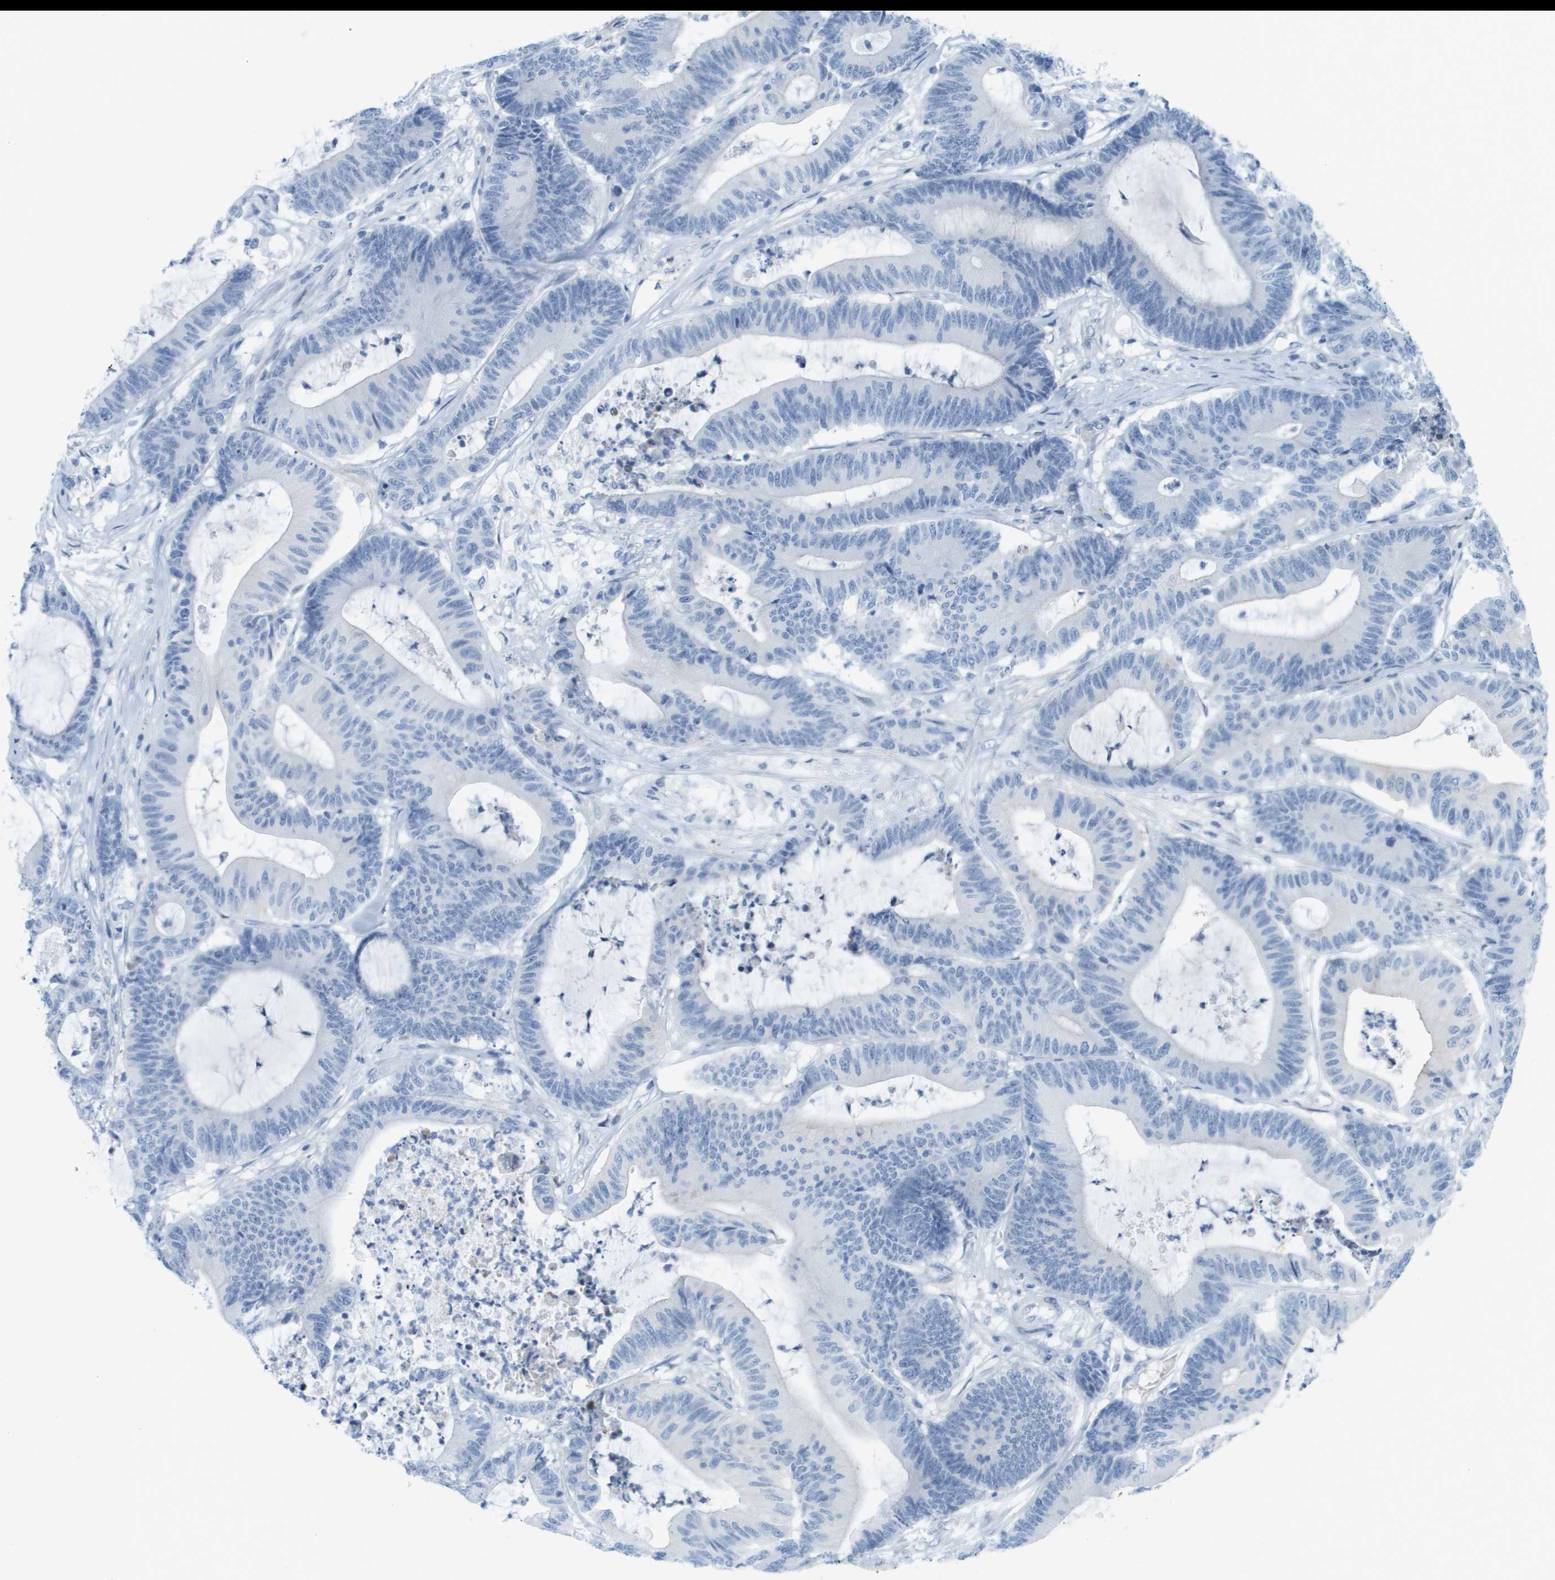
{"staining": {"intensity": "negative", "quantity": "none", "location": "none"}, "tissue": "colorectal cancer", "cell_type": "Tumor cells", "image_type": "cancer", "snomed": [{"axis": "morphology", "description": "Adenocarcinoma, NOS"}, {"axis": "topography", "description": "Colon"}], "caption": "IHC photomicrograph of neoplastic tissue: human colorectal cancer stained with DAB (3,3'-diaminobenzidine) demonstrates no significant protein positivity in tumor cells.", "gene": "CUL9", "patient": {"sex": "female", "age": 84}}